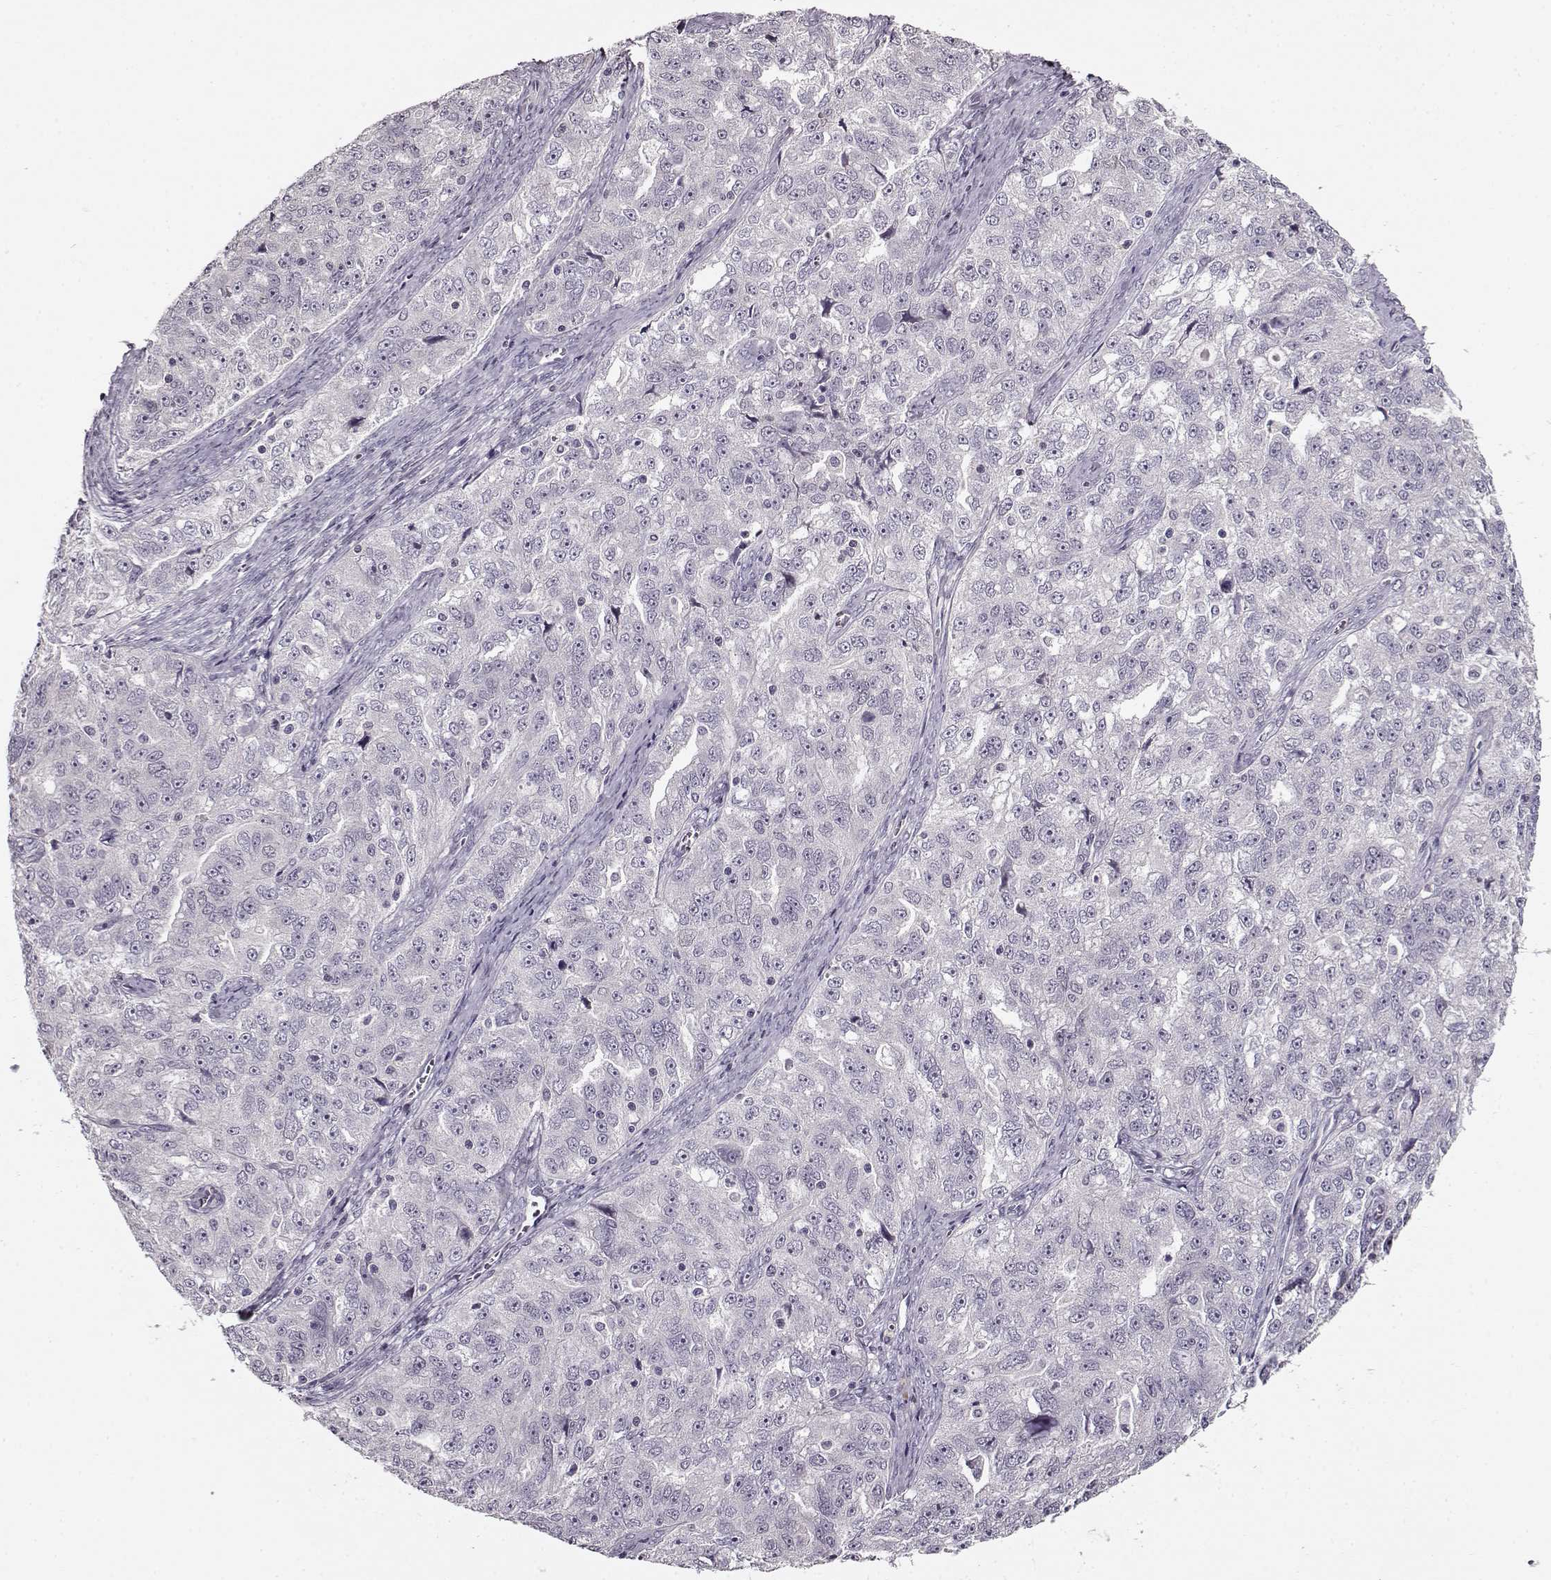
{"staining": {"intensity": "negative", "quantity": "none", "location": "none"}, "tissue": "ovarian cancer", "cell_type": "Tumor cells", "image_type": "cancer", "snomed": [{"axis": "morphology", "description": "Cystadenocarcinoma, serous, NOS"}, {"axis": "topography", "description": "Ovary"}], "caption": "High power microscopy image of an immunohistochemistry (IHC) photomicrograph of ovarian serous cystadenocarcinoma, revealing no significant expression in tumor cells.", "gene": "RP1L1", "patient": {"sex": "female", "age": 51}}